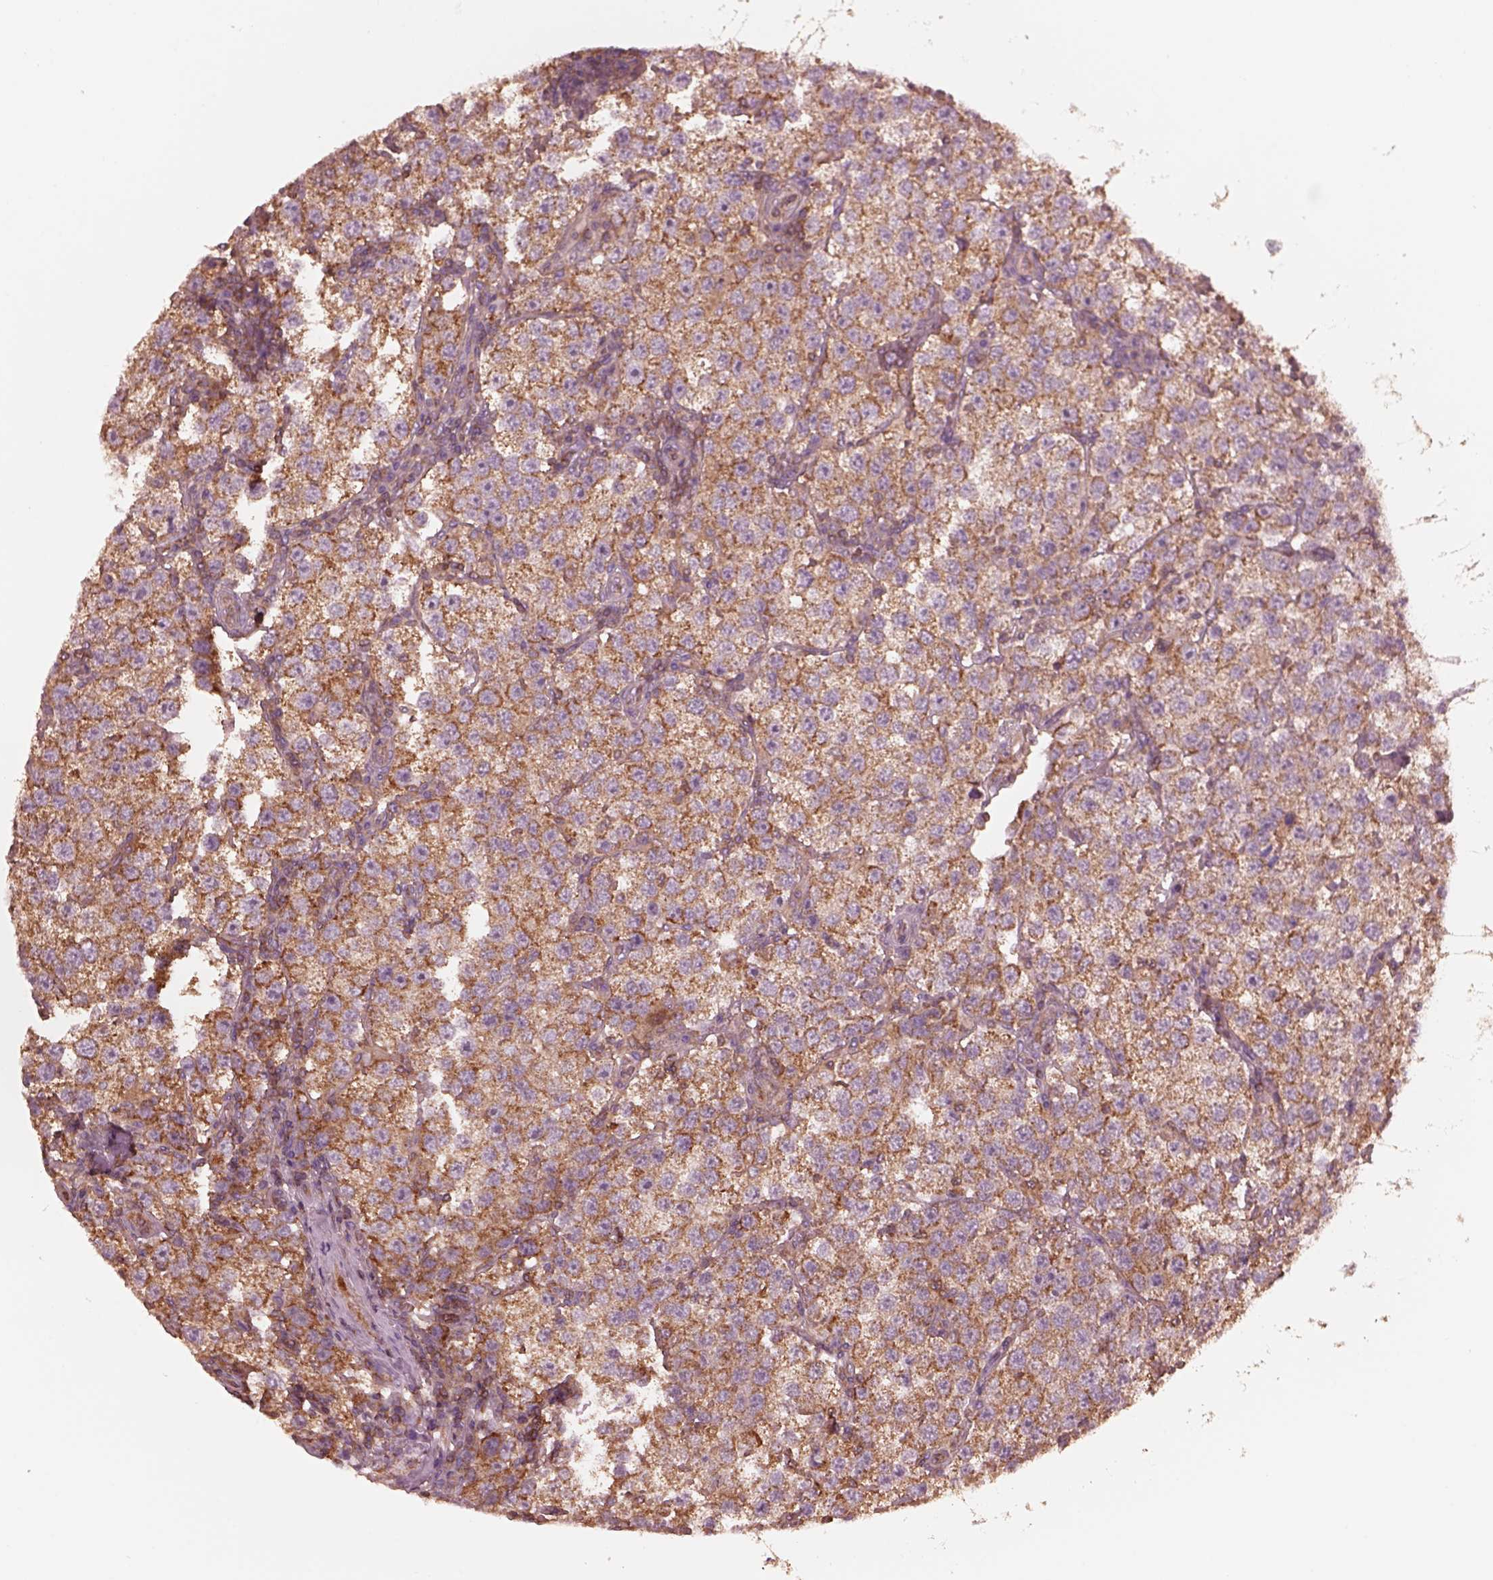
{"staining": {"intensity": "strong", "quantity": ">75%", "location": "cytoplasmic/membranous"}, "tissue": "testis cancer", "cell_type": "Tumor cells", "image_type": "cancer", "snomed": [{"axis": "morphology", "description": "Seminoma, NOS"}, {"axis": "topography", "description": "Testis"}], "caption": "Seminoma (testis) tissue demonstrates strong cytoplasmic/membranous positivity in about >75% of tumor cells Using DAB (3,3'-diaminobenzidine) (brown) and hematoxylin (blue) stains, captured at high magnification using brightfield microscopy.", "gene": "STK33", "patient": {"sex": "male", "age": 37}}